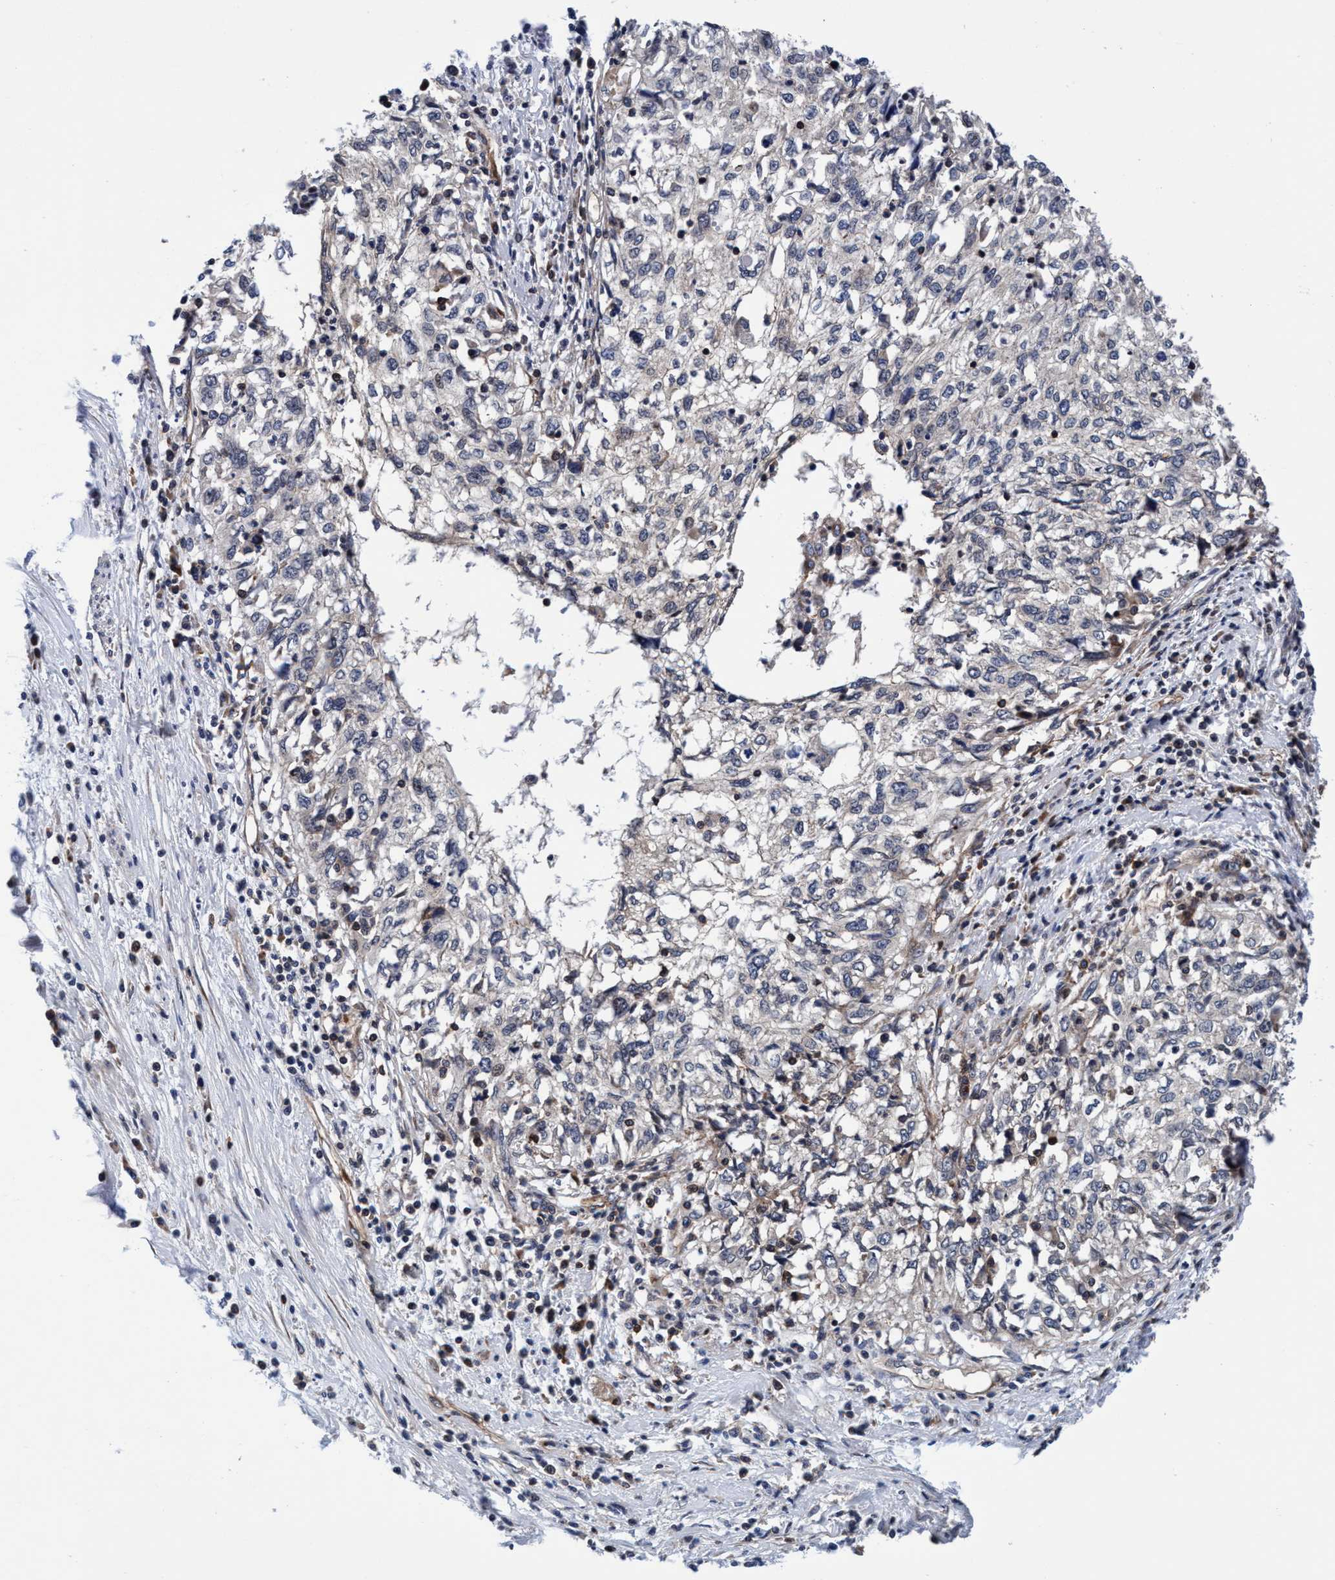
{"staining": {"intensity": "negative", "quantity": "none", "location": "none"}, "tissue": "cervical cancer", "cell_type": "Tumor cells", "image_type": "cancer", "snomed": [{"axis": "morphology", "description": "Squamous cell carcinoma, NOS"}, {"axis": "topography", "description": "Cervix"}], "caption": "Immunohistochemical staining of human squamous cell carcinoma (cervical) displays no significant staining in tumor cells.", "gene": "MCM3AP", "patient": {"sex": "female", "age": 57}}